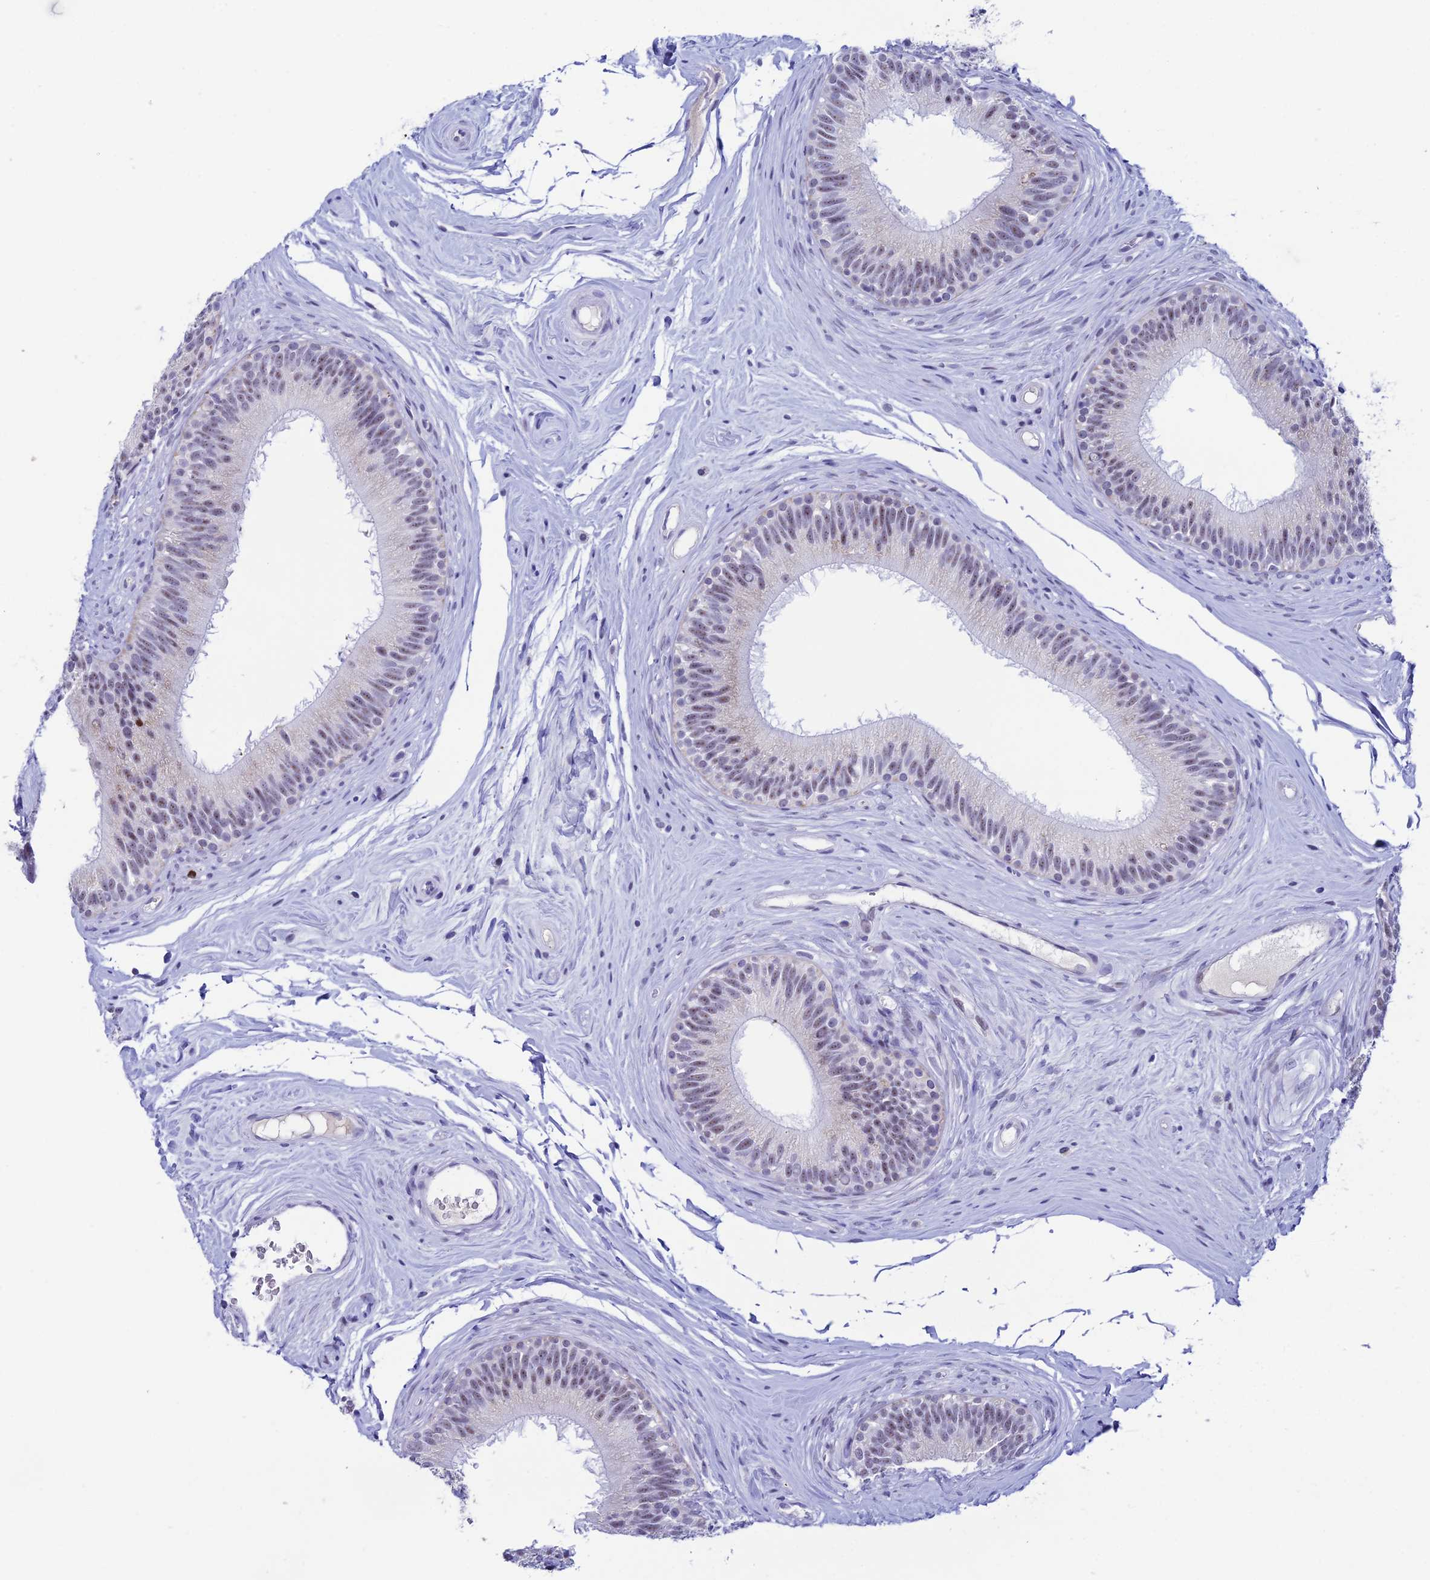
{"staining": {"intensity": "weak", "quantity": "25%-75%", "location": "nuclear"}, "tissue": "epididymis", "cell_type": "Glandular cells", "image_type": "normal", "snomed": [{"axis": "morphology", "description": "Normal tissue, NOS"}, {"axis": "topography", "description": "Epididymis"}], "caption": "A brown stain labels weak nuclear positivity of a protein in glandular cells of benign human epididymis.", "gene": "MFSD2B", "patient": {"sex": "male", "age": 33}}